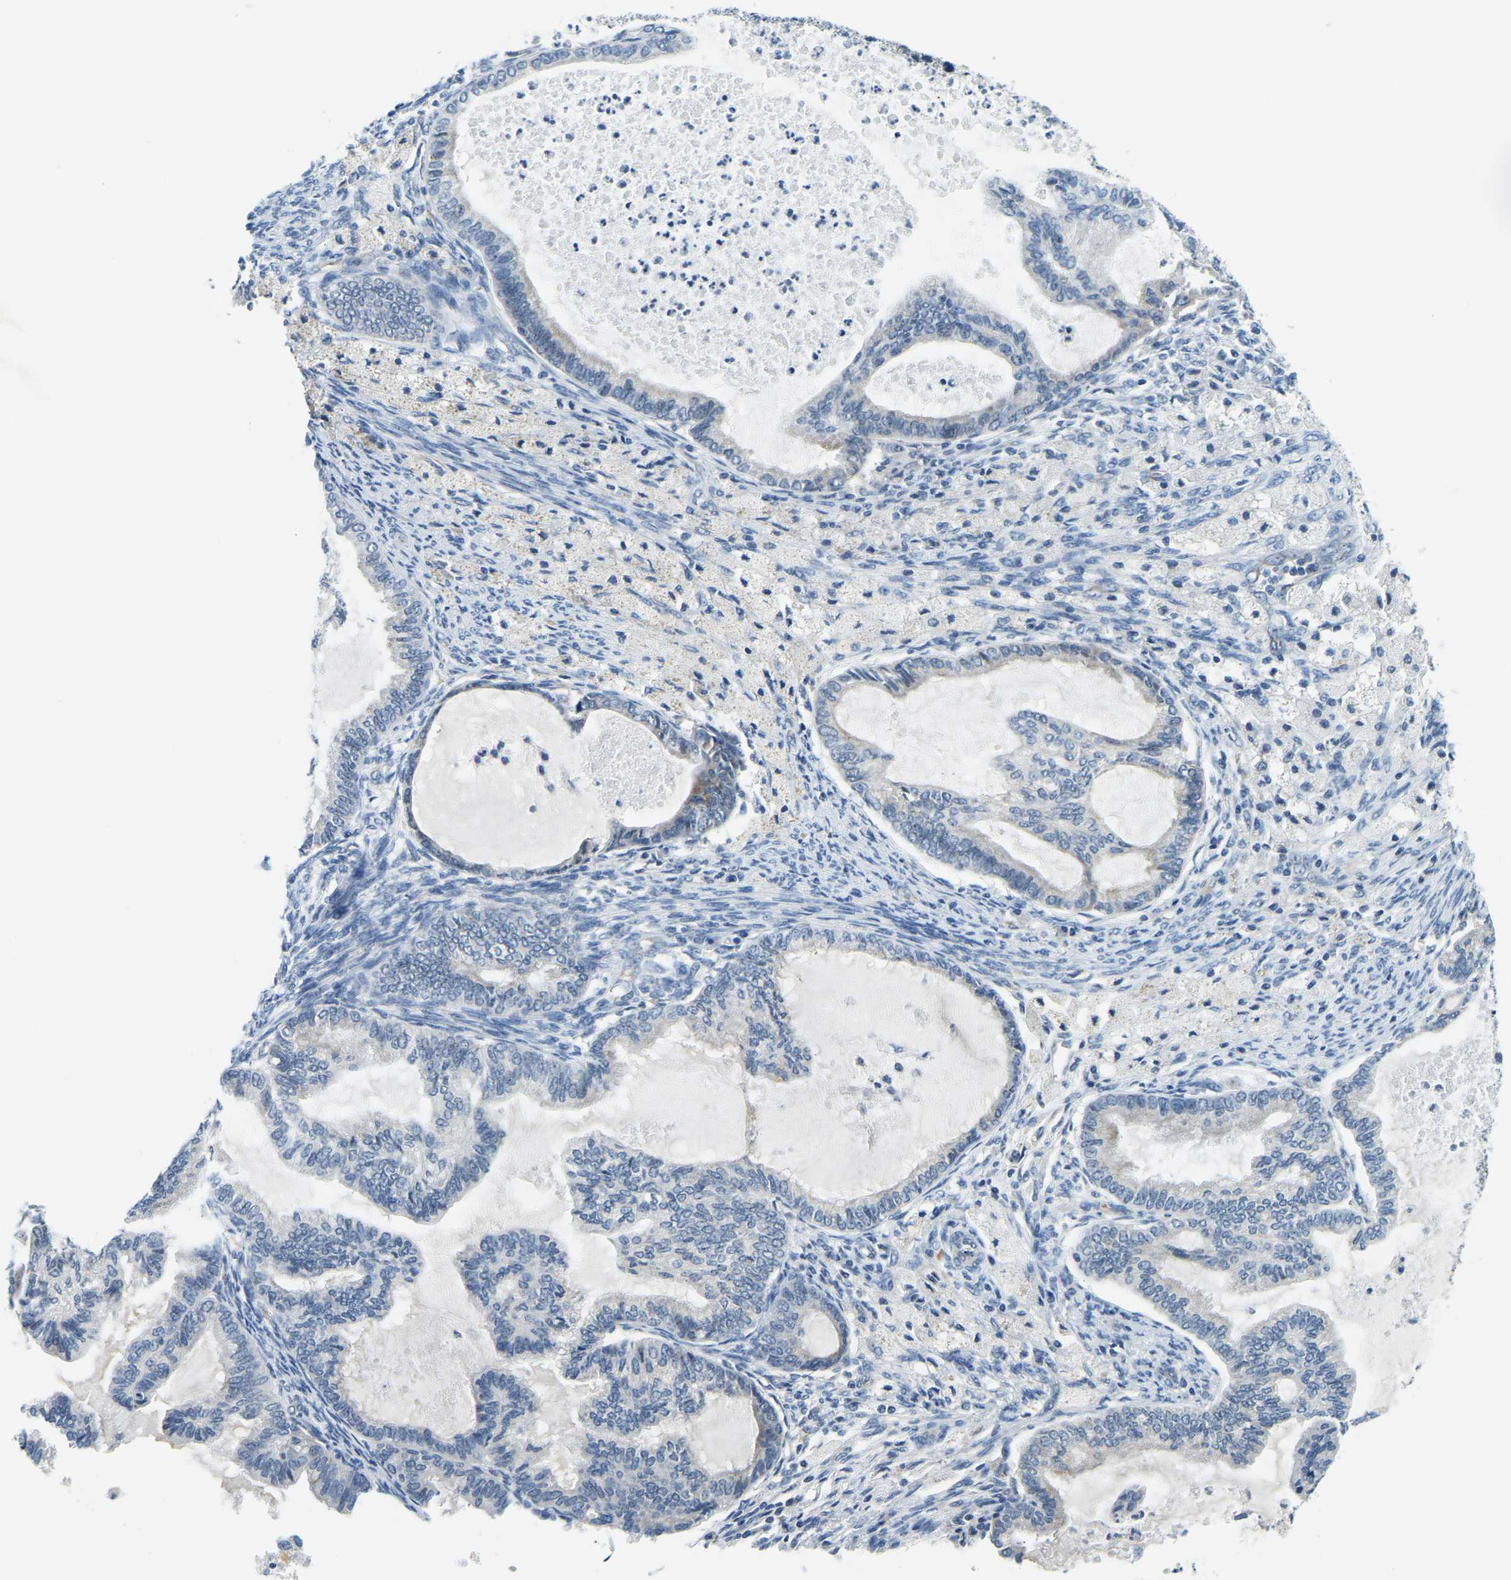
{"staining": {"intensity": "negative", "quantity": "none", "location": "none"}, "tissue": "cervical cancer", "cell_type": "Tumor cells", "image_type": "cancer", "snomed": [{"axis": "morphology", "description": "Normal tissue, NOS"}, {"axis": "morphology", "description": "Adenocarcinoma, NOS"}, {"axis": "topography", "description": "Cervix"}, {"axis": "topography", "description": "Endometrium"}], "caption": "High magnification brightfield microscopy of adenocarcinoma (cervical) stained with DAB (brown) and counterstained with hematoxylin (blue): tumor cells show no significant staining.", "gene": "RRP1", "patient": {"sex": "female", "age": 86}}